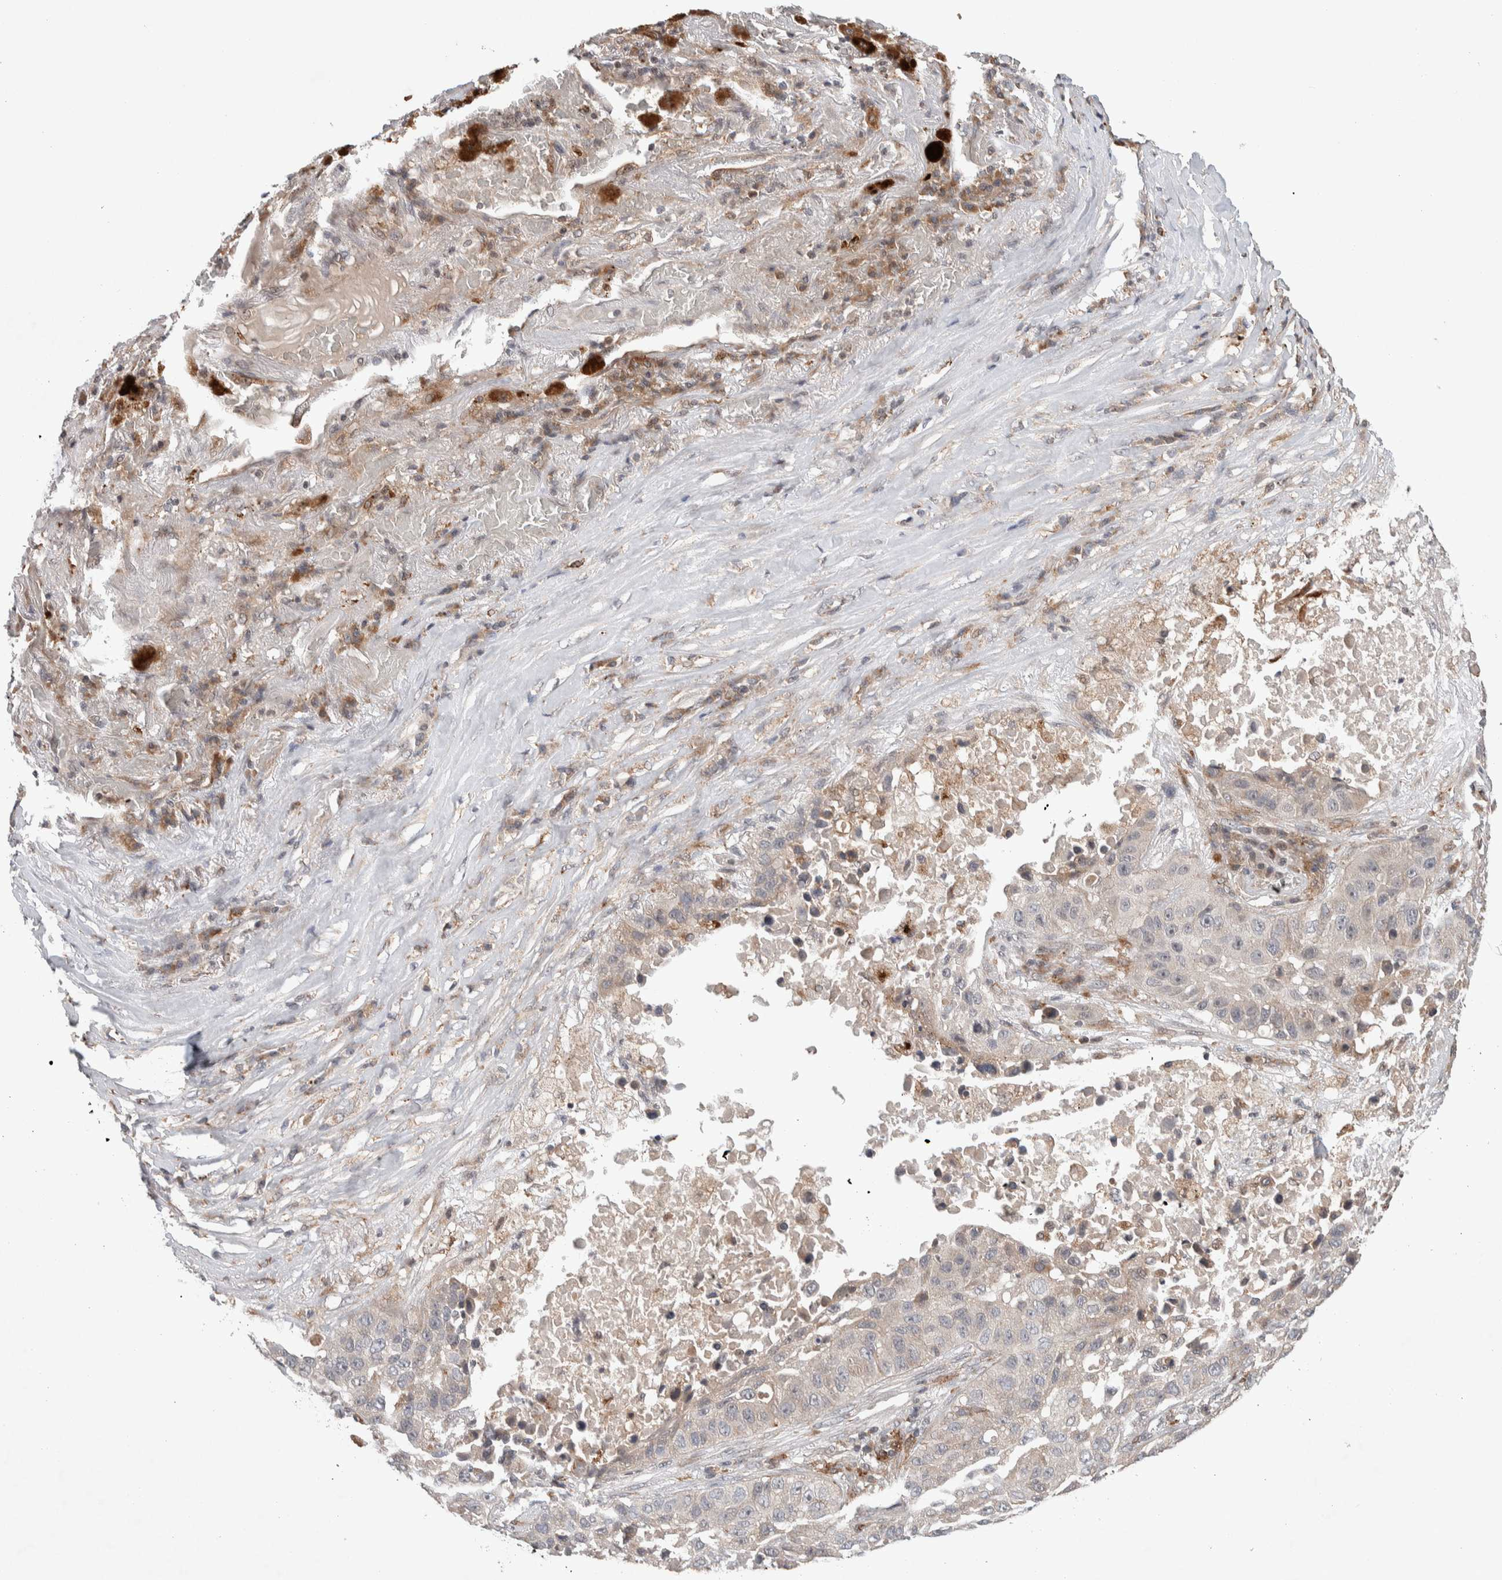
{"staining": {"intensity": "weak", "quantity": "<25%", "location": "cytoplasmic/membranous"}, "tissue": "lung cancer", "cell_type": "Tumor cells", "image_type": "cancer", "snomed": [{"axis": "morphology", "description": "Squamous cell carcinoma, NOS"}, {"axis": "topography", "description": "Lung"}], "caption": "DAB (3,3'-diaminobenzidine) immunohistochemical staining of human lung cancer (squamous cell carcinoma) shows no significant staining in tumor cells.", "gene": "KCNK1", "patient": {"sex": "male", "age": 57}}